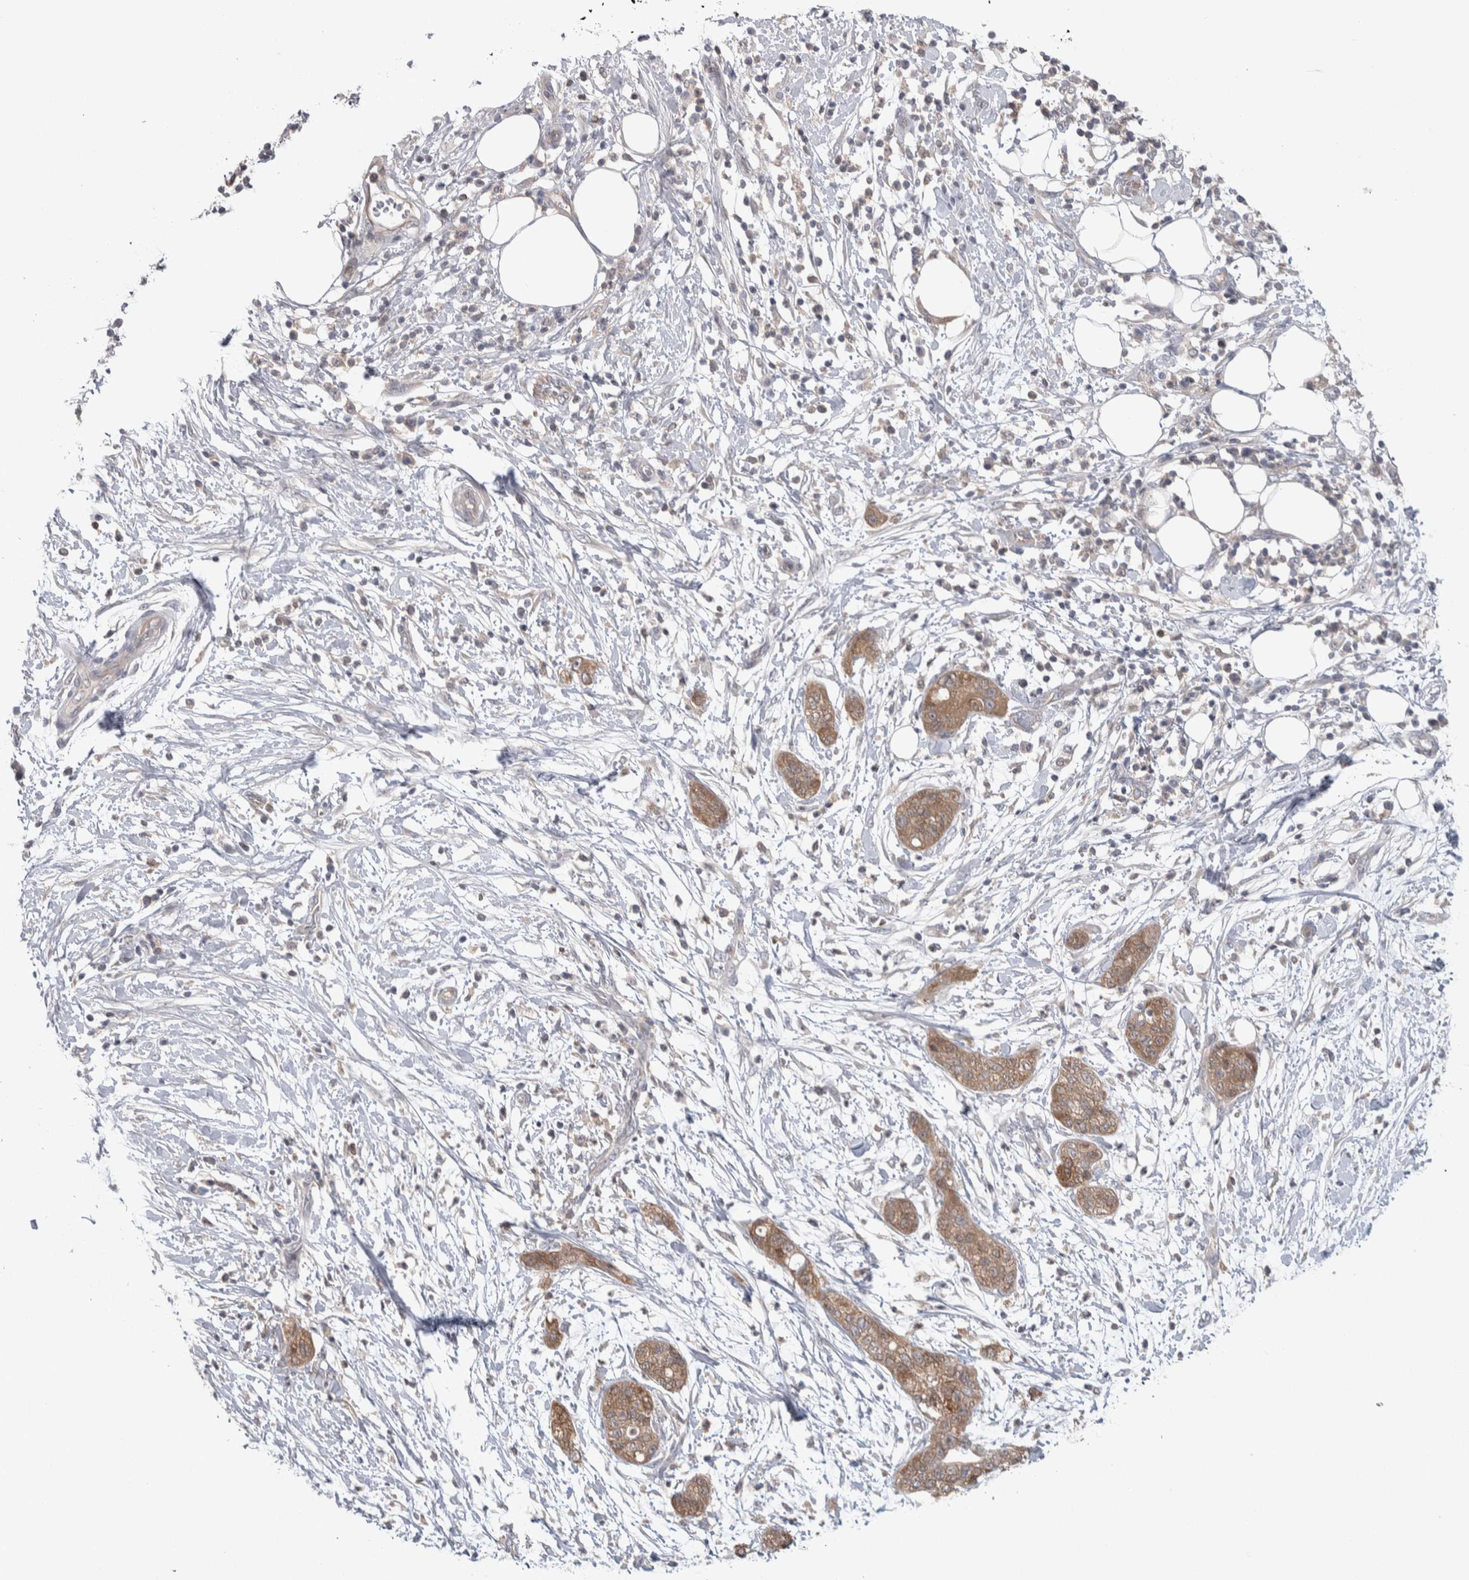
{"staining": {"intensity": "moderate", "quantity": ">75%", "location": "cytoplasmic/membranous"}, "tissue": "pancreatic cancer", "cell_type": "Tumor cells", "image_type": "cancer", "snomed": [{"axis": "morphology", "description": "Adenocarcinoma, NOS"}, {"axis": "topography", "description": "Pancreas"}], "caption": "A photomicrograph showing moderate cytoplasmic/membranous staining in approximately >75% of tumor cells in adenocarcinoma (pancreatic), as visualized by brown immunohistochemical staining.", "gene": "HTATIP2", "patient": {"sex": "female", "age": 78}}